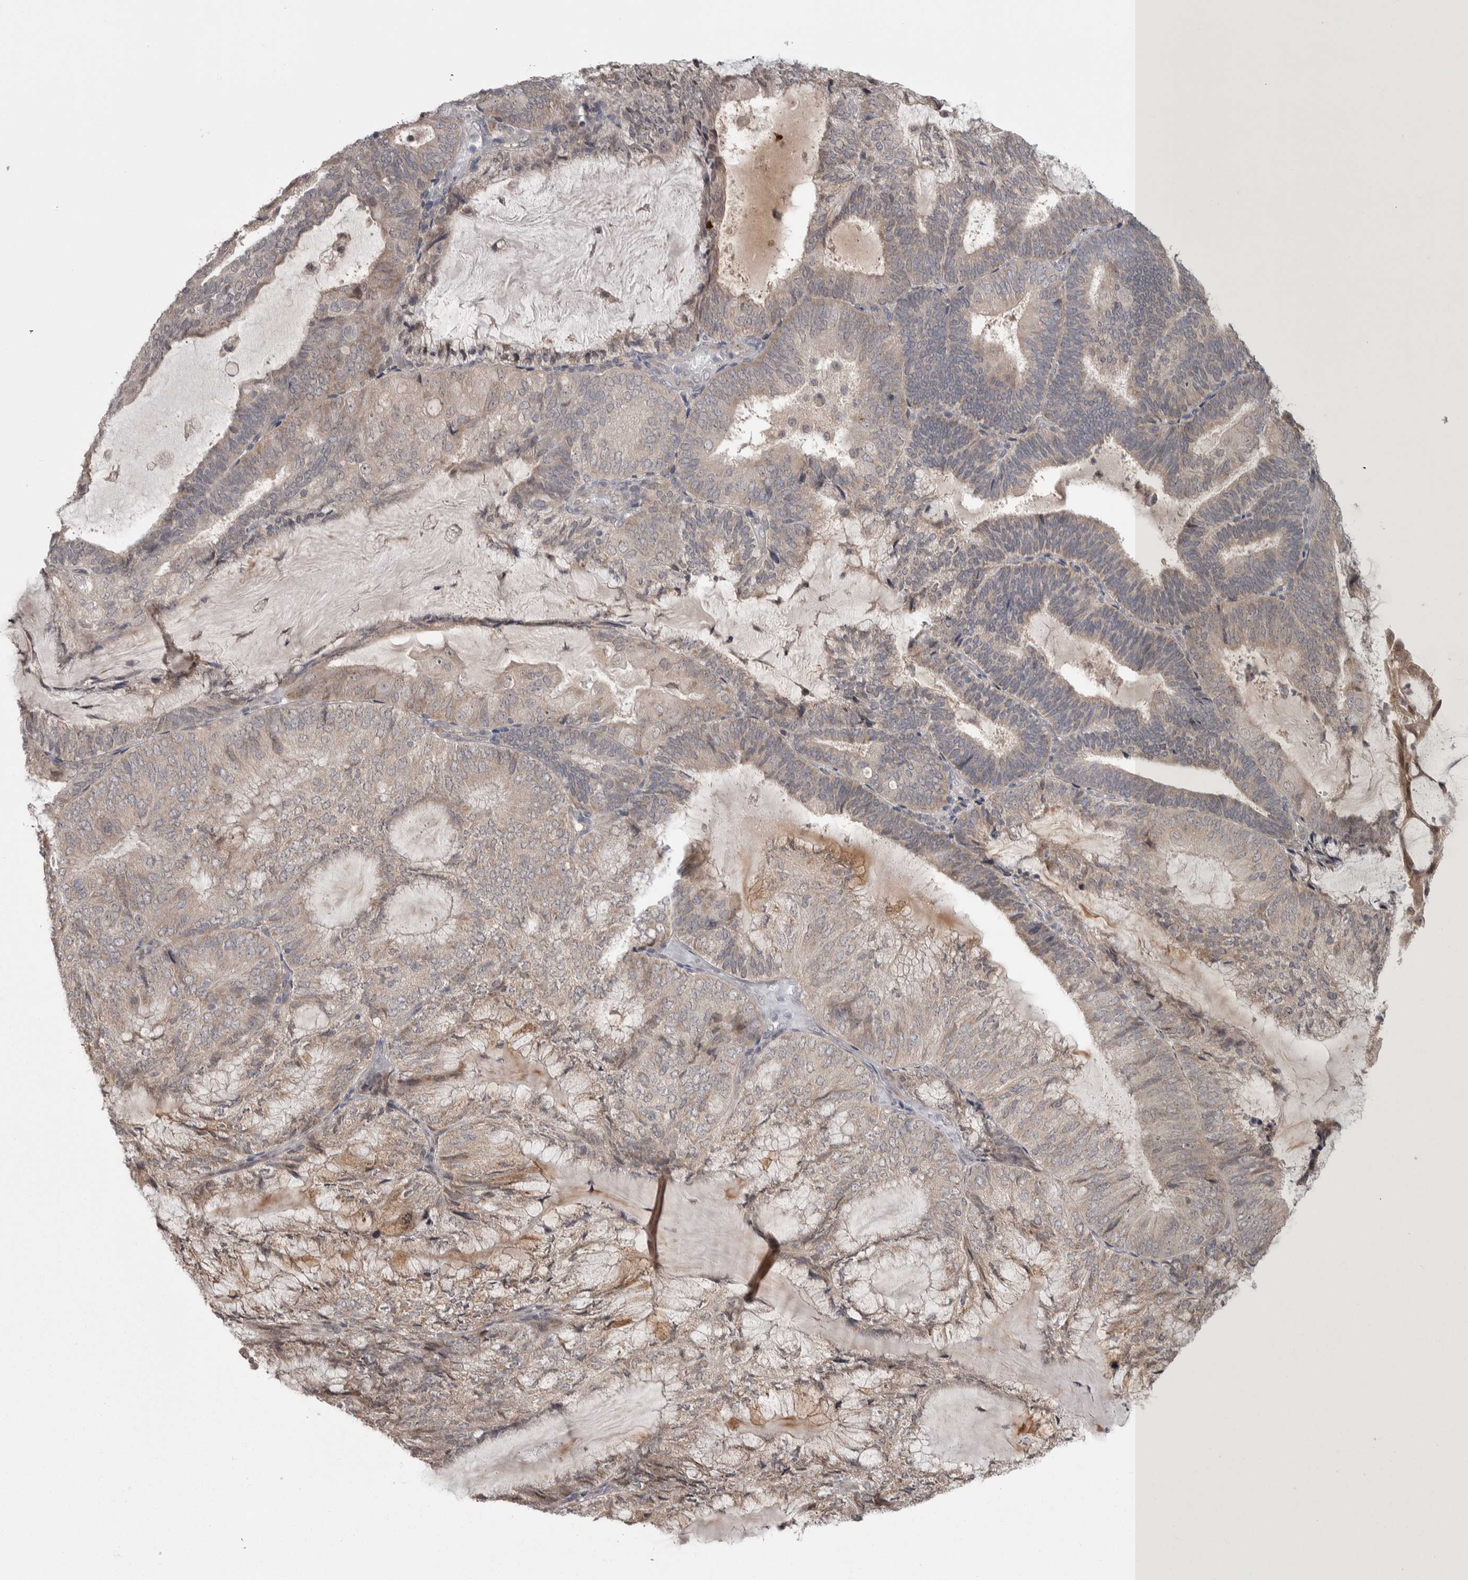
{"staining": {"intensity": "weak", "quantity": "25%-75%", "location": "cytoplasmic/membranous"}, "tissue": "endometrial cancer", "cell_type": "Tumor cells", "image_type": "cancer", "snomed": [{"axis": "morphology", "description": "Adenocarcinoma, NOS"}, {"axis": "topography", "description": "Endometrium"}], "caption": "Endometrial cancer stained for a protein (brown) exhibits weak cytoplasmic/membranous positive expression in approximately 25%-75% of tumor cells.", "gene": "CUL2", "patient": {"sex": "female", "age": 81}}